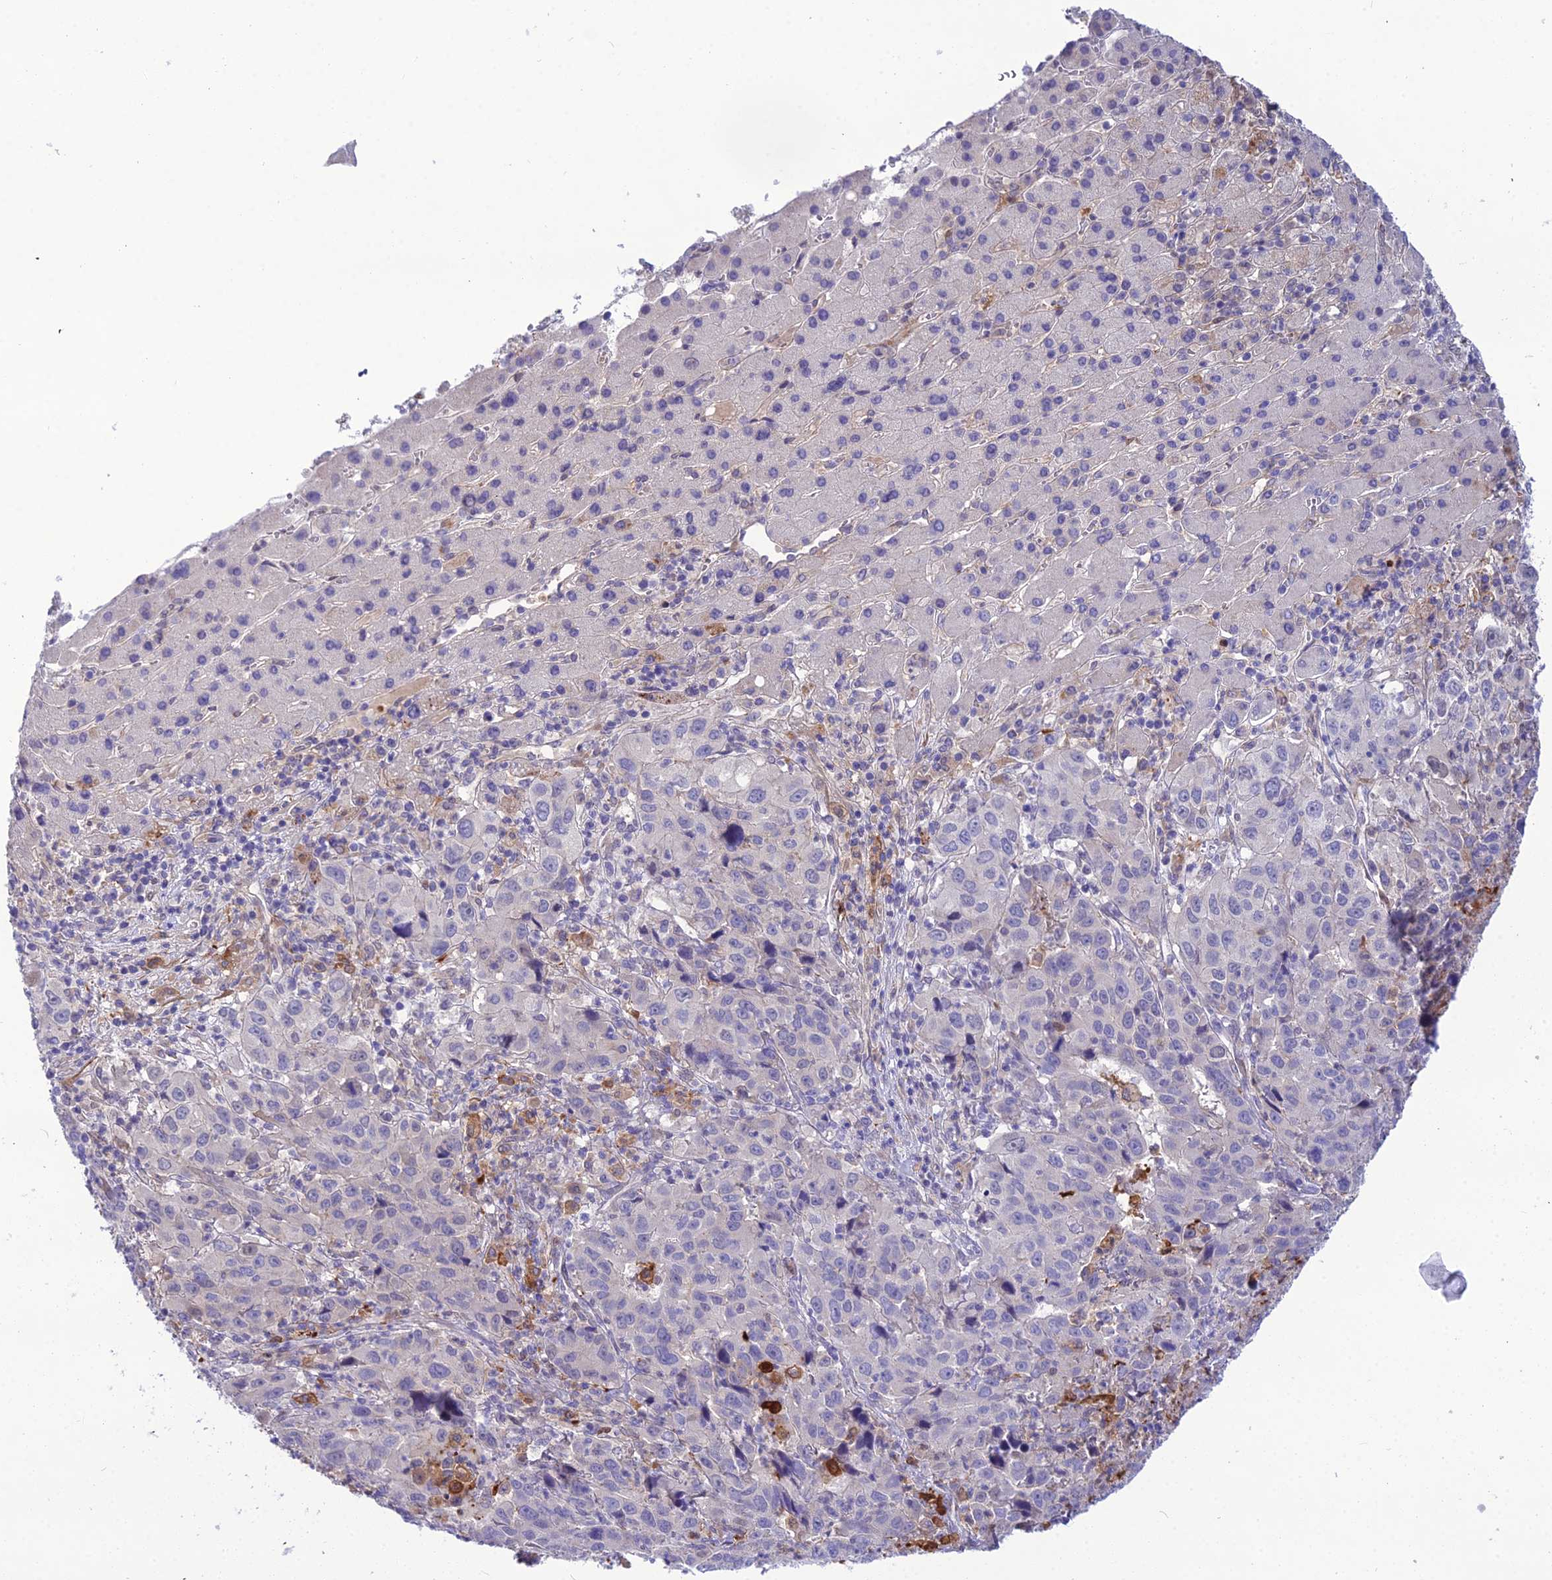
{"staining": {"intensity": "negative", "quantity": "none", "location": "none"}, "tissue": "liver cancer", "cell_type": "Tumor cells", "image_type": "cancer", "snomed": [{"axis": "morphology", "description": "Carcinoma, Hepatocellular, NOS"}, {"axis": "topography", "description": "Liver"}], "caption": "Immunohistochemistry (IHC) histopathology image of hepatocellular carcinoma (liver) stained for a protein (brown), which displays no expression in tumor cells.", "gene": "MB21D2", "patient": {"sex": "male", "age": 63}}